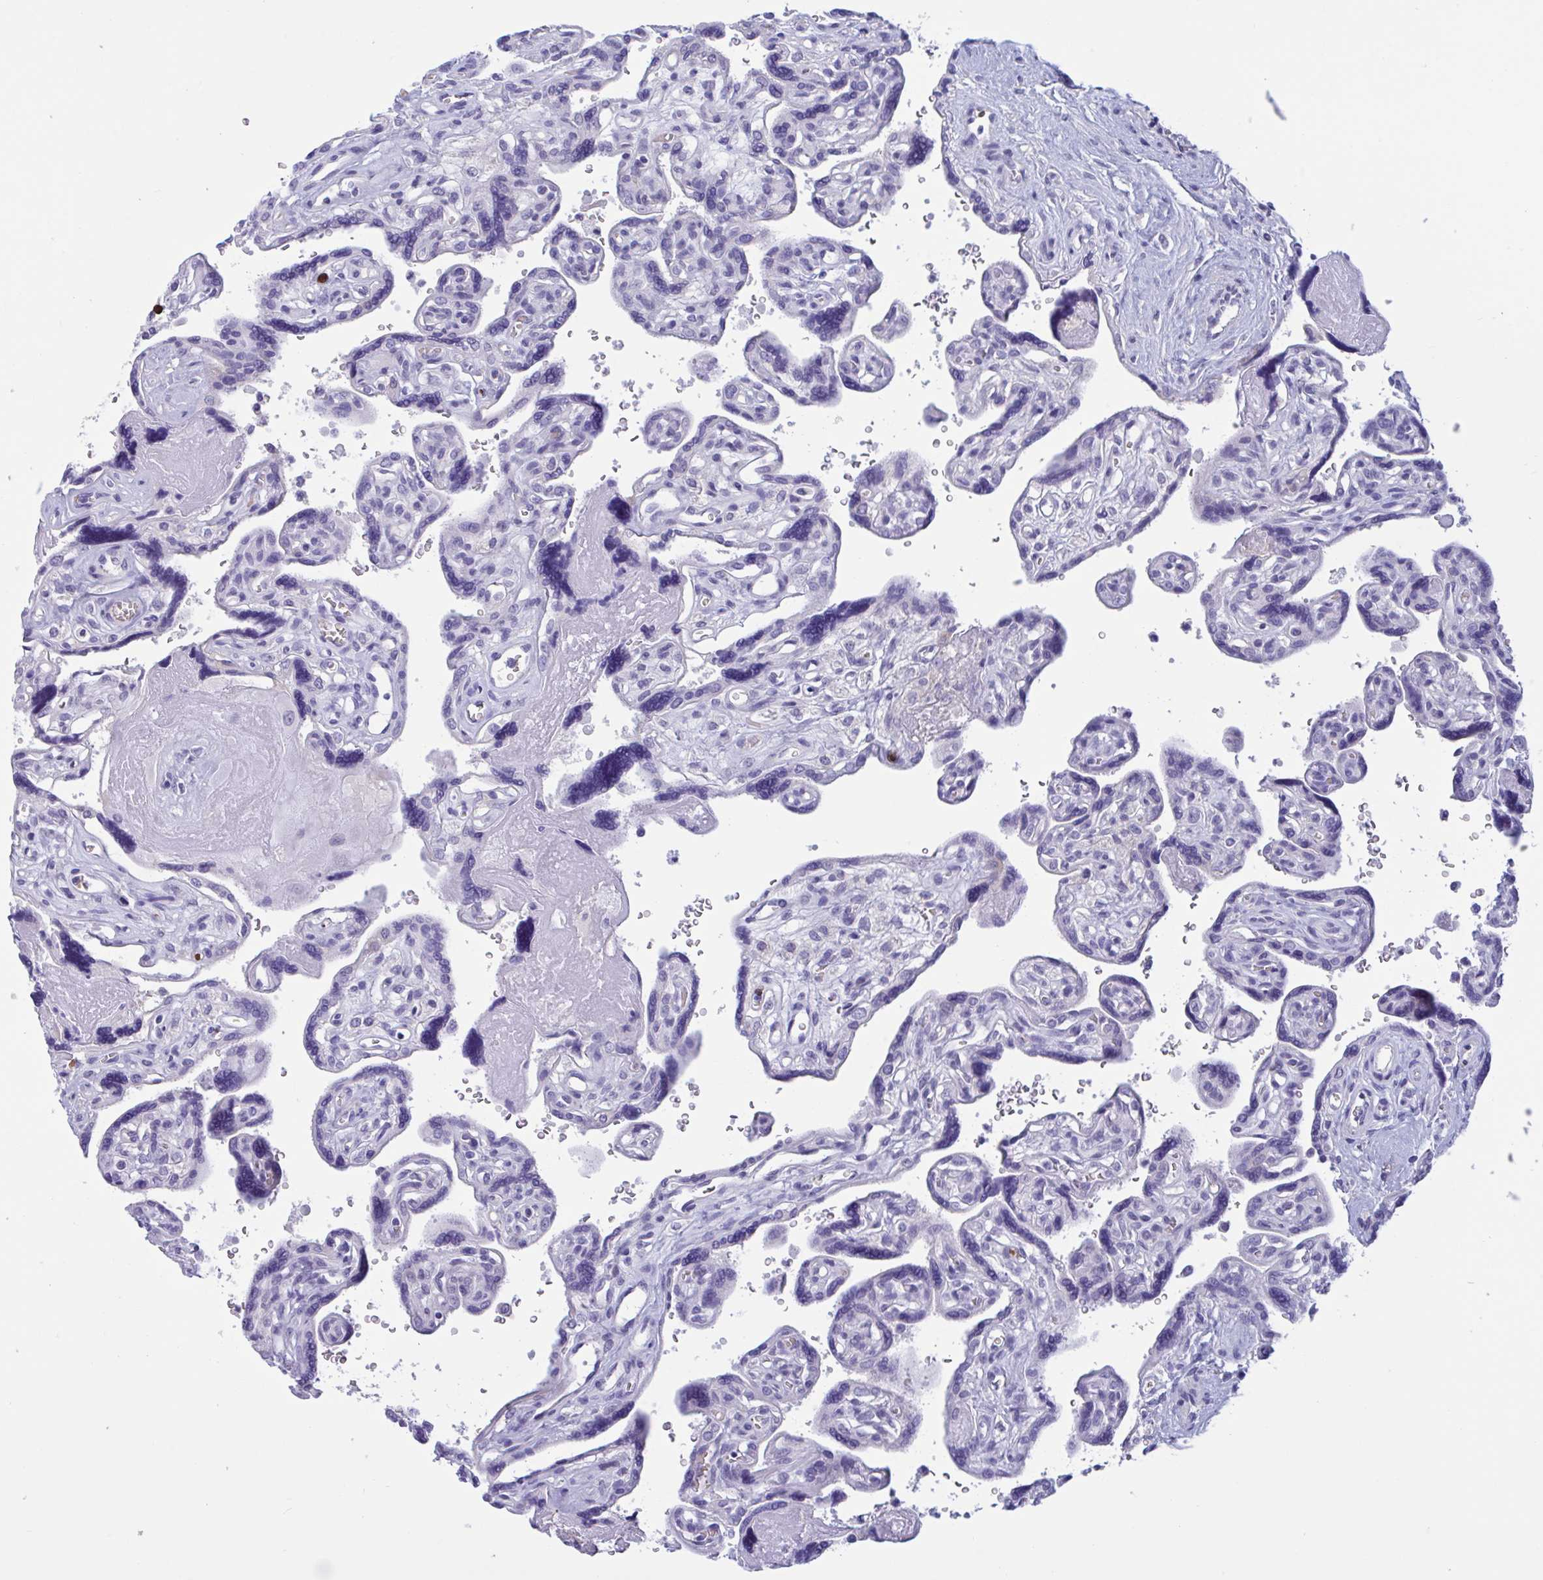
{"staining": {"intensity": "negative", "quantity": "none", "location": "none"}, "tissue": "placenta", "cell_type": "Decidual cells", "image_type": "normal", "snomed": [{"axis": "morphology", "description": "Normal tissue, NOS"}, {"axis": "topography", "description": "Placenta"}], "caption": "A photomicrograph of placenta stained for a protein reveals no brown staining in decidual cells. (DAB immunohistochemistry (IHC) with hematoxylin counter stain).", "gene": "MS4A14", "patient": {"sex": "female", "age": 39}}